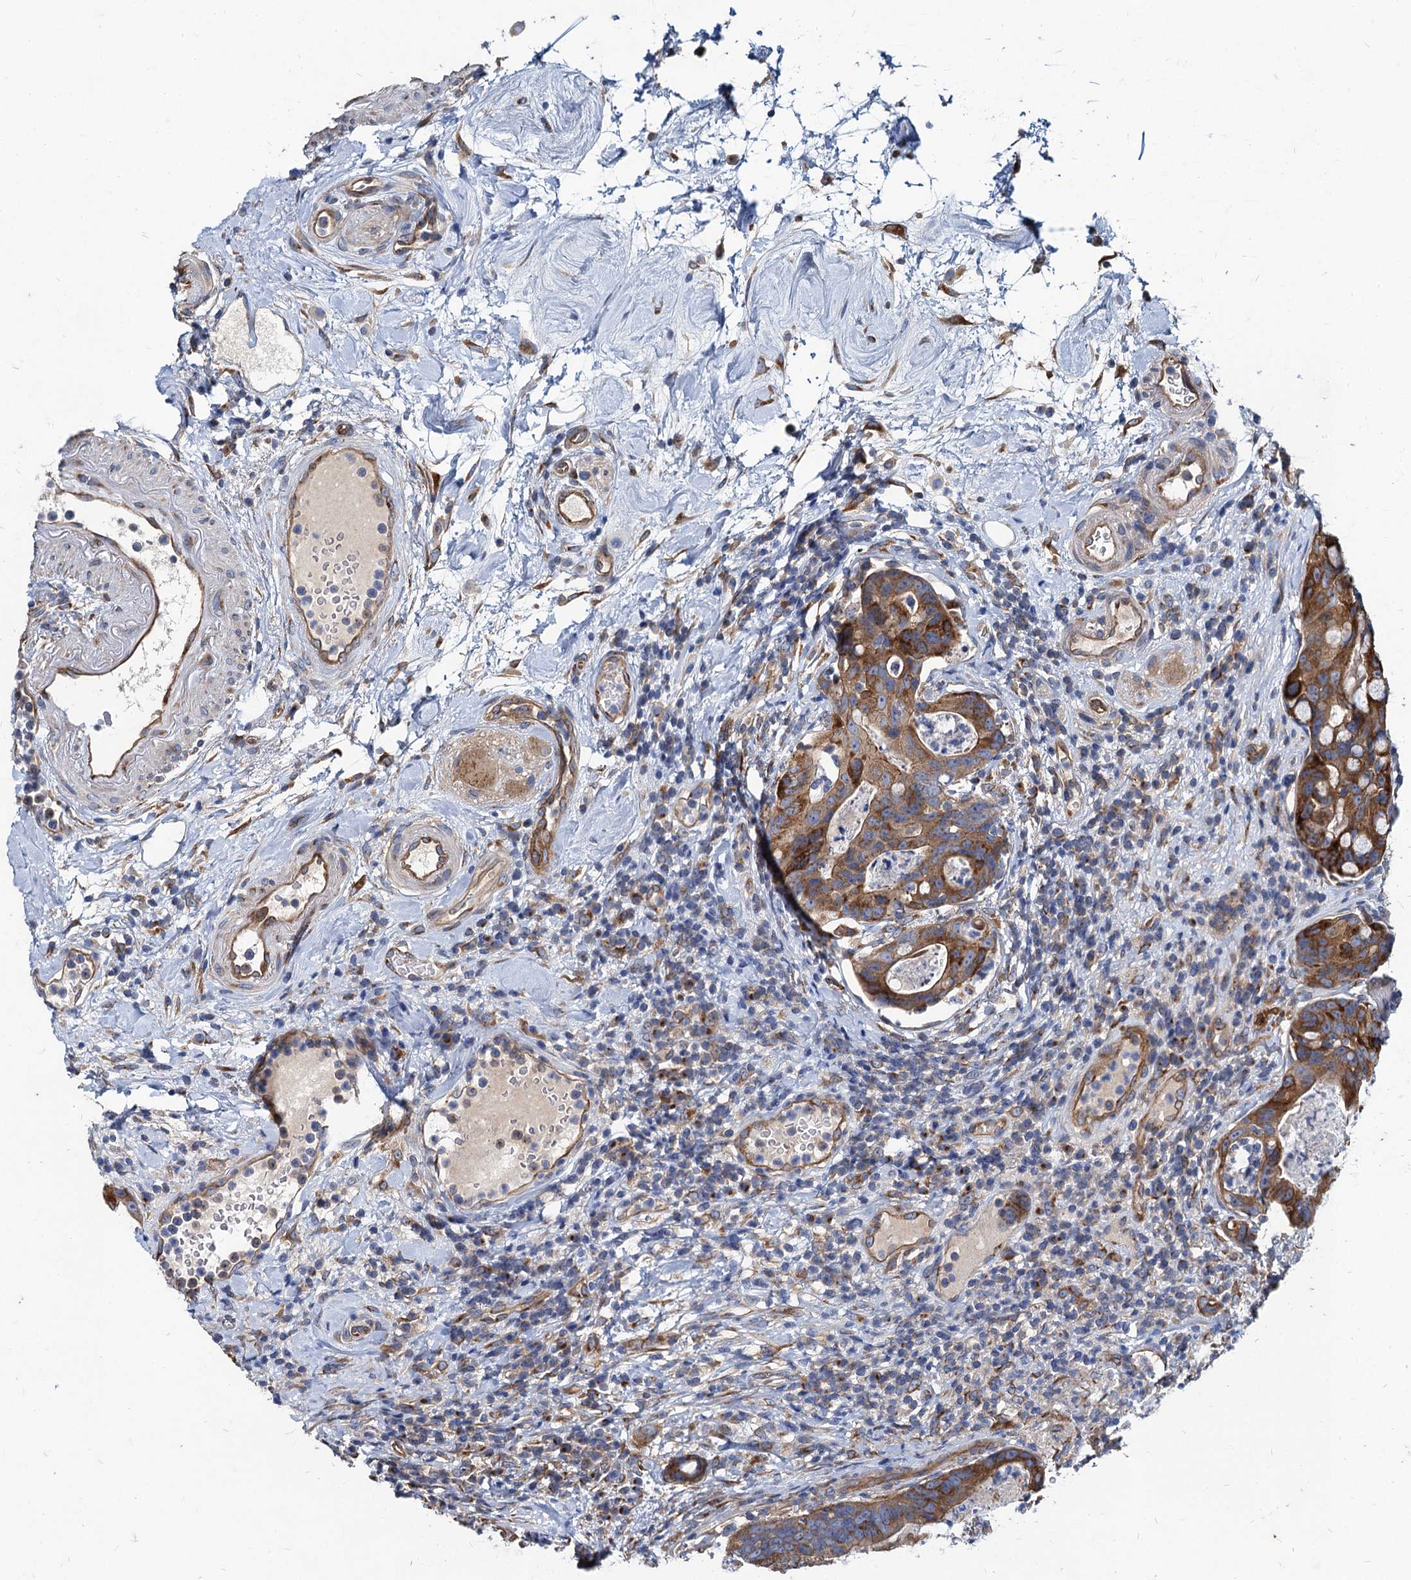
{"staining": {"intensity": "moderate", "quantity": ">75%", "location": "cytoplasmic/membranous"}, "tissue": "colorectal cancer", "cell_type": "Tumor cells", "image_type": "cancer", "snomed": [{"axis": "morphology", "description": "Adenocarcinoma, NOS"}, {"axis": "topography", "description": "Colon"}], "caption": "Human colorectal cancer (adenocarcinoma) stained for a protein (brown) demonstrates moderate cytoplasmic/membranous positive staining in about >75% of tumor cells.", "gene": "NGRN", "patient": {"sex": "female", "age": 82}}